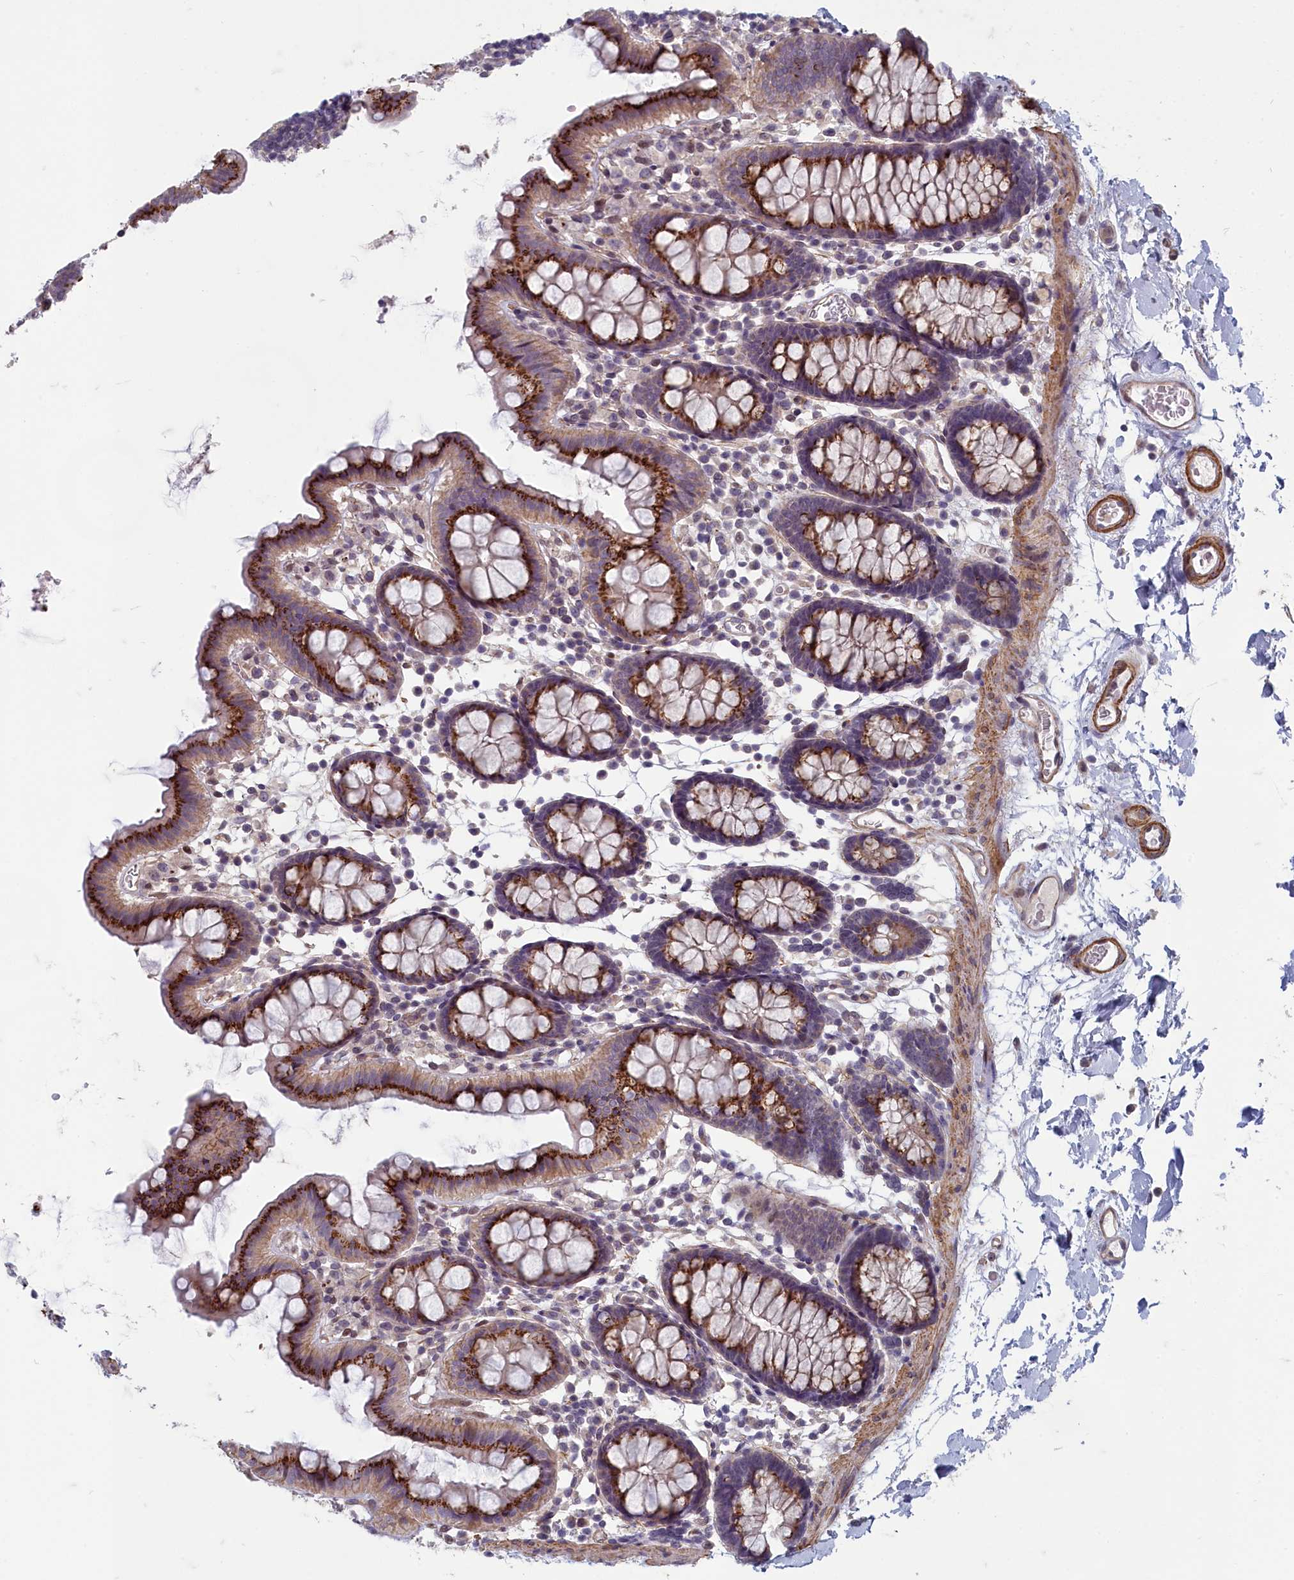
{"staining": {"intensity": "moderate", "quantity": ">75%", "location": "cytoplasmic/membranous"}, "tissue": "colon", "cell_type": "Endothelial cells", "image_type": "normal", "snomed": [{"axis": "morphology", "description": "Normal tissue, NOS"}, {"axis": "topography", "description": "Colon"}], "caption": "Immunohistochemistry (DAB (3,3'-diaminobenzidine)) staining of unremarkable human colon exhibits moderate cytoplasmic/membranous protein staining in about >75% of endothelial cells. (brown staining indicates protein expression, while blue staining denotes nuclei).", "gene": "ZNF626", "patient": {"sex": "male", "age": 75}}